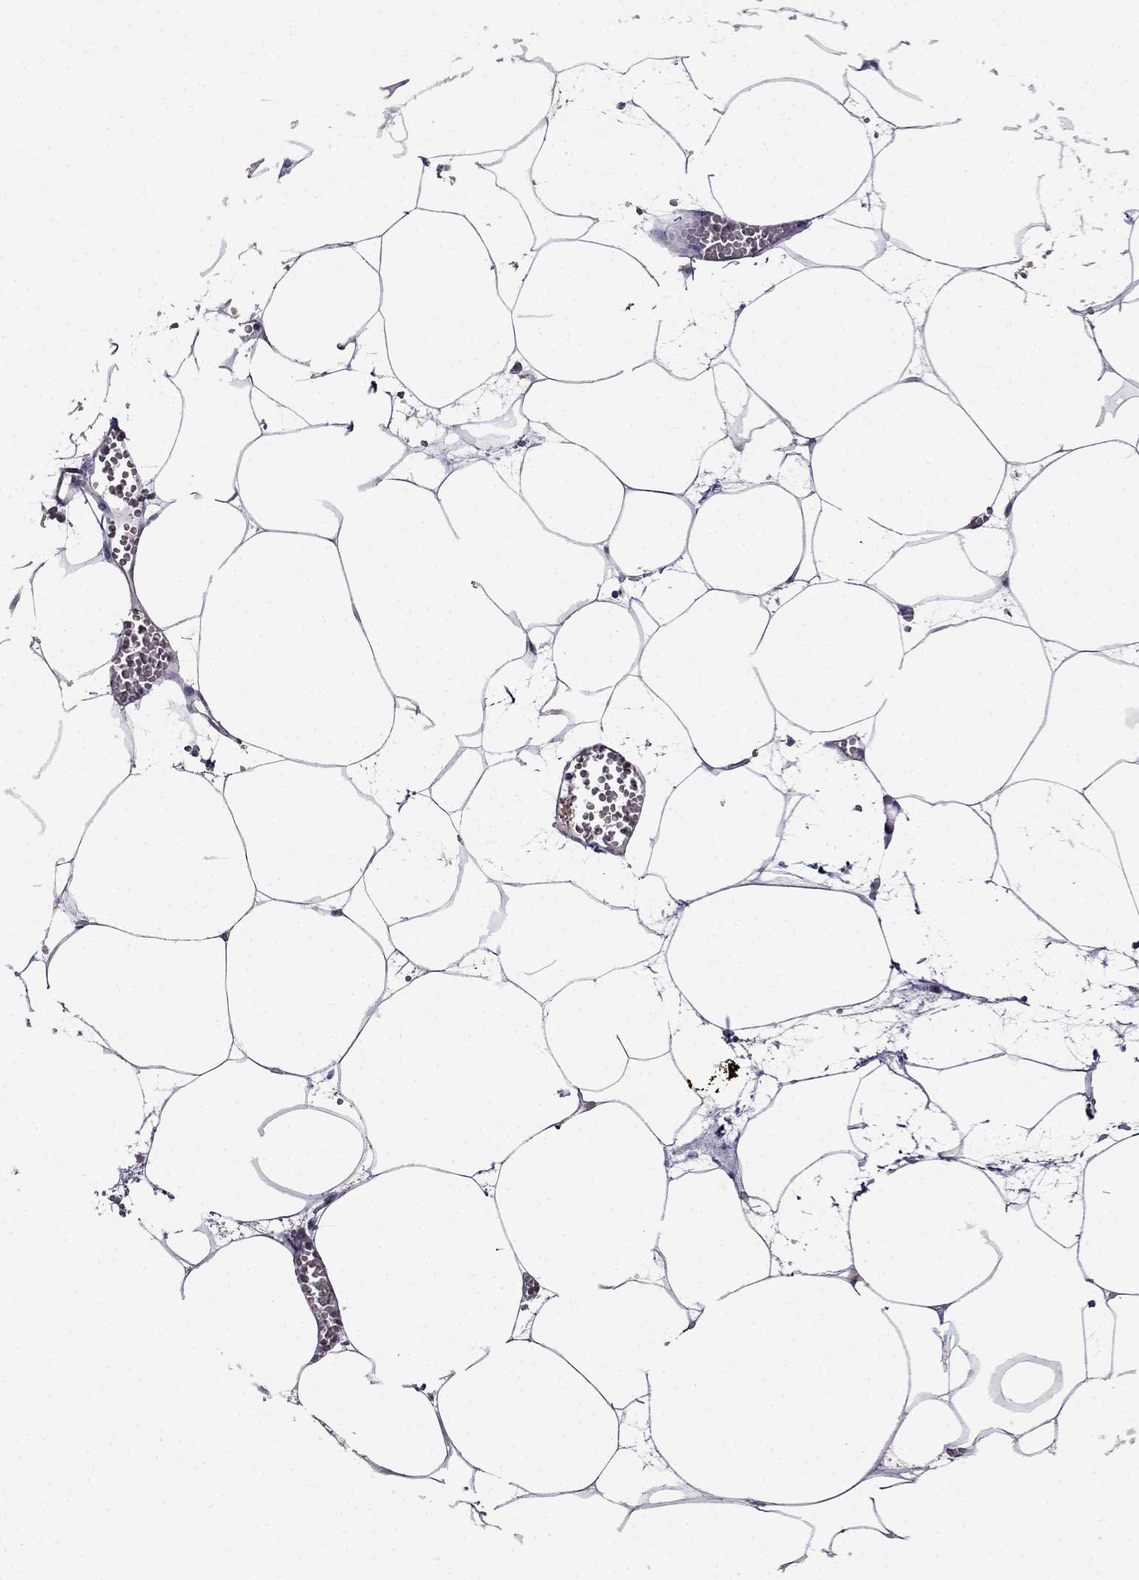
{"staining": {"intensity": "negative", "quantity": "none", "location": "none"}, "tissue": "adipose tissue", "cell_type": "Adipocytes", "image_type": "normal", "snomed": [{"axis": "morphology", "description": "Normal tissue, NOS"}, {"axis": "topography", "description": "Adipose tissue"}, {"axis": "topography", "description": "Pancreas"}, {"axis": "topography", "description": "Peripheral nerve tissue"}], "caption": "Immunohistochemical staining of normal adipose tissue demonstrates no significant staining in adipocytes.", "gene": "SCNN1D", "patient": {"sex": "female", "age": 58}}